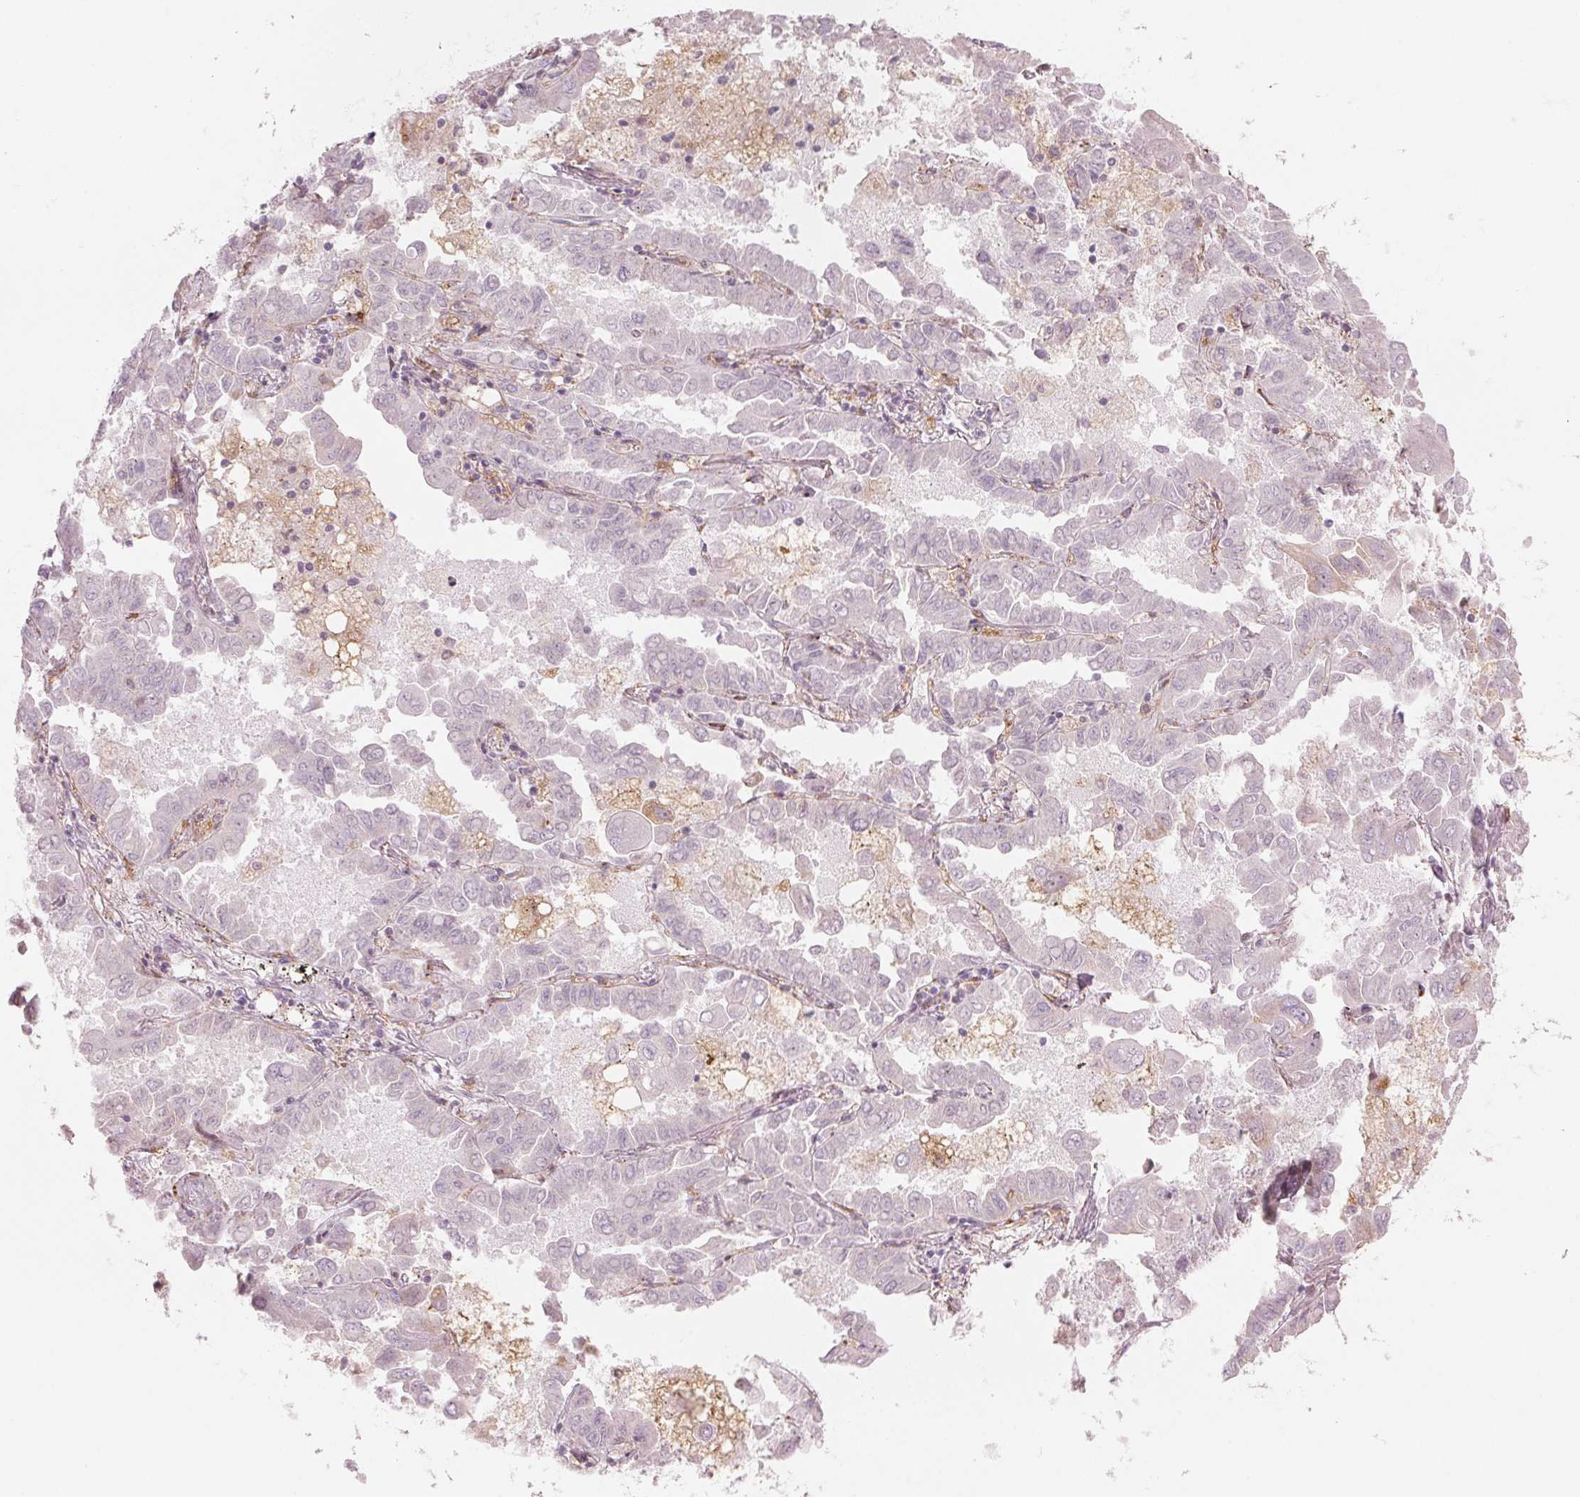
{"staining": {"intensity": "negative", "quantity": "none", "location": "none"}, "tissue": "lung cancer", "cell_type": "Tumor cells", "image_type": "cancer", "snomed": [{"axis": "morphology", "description": "Adenocarcinoma, NOS"}, {"axis": "topography", "description": "Lung"}], "caption": "Tumor cells are negative for brown protein staining in lung cancer (adenocarcinoma). (DAB IHC, high magnification).", "gene": "TMED6", "patient": {"sex": "male", "age": 64}}